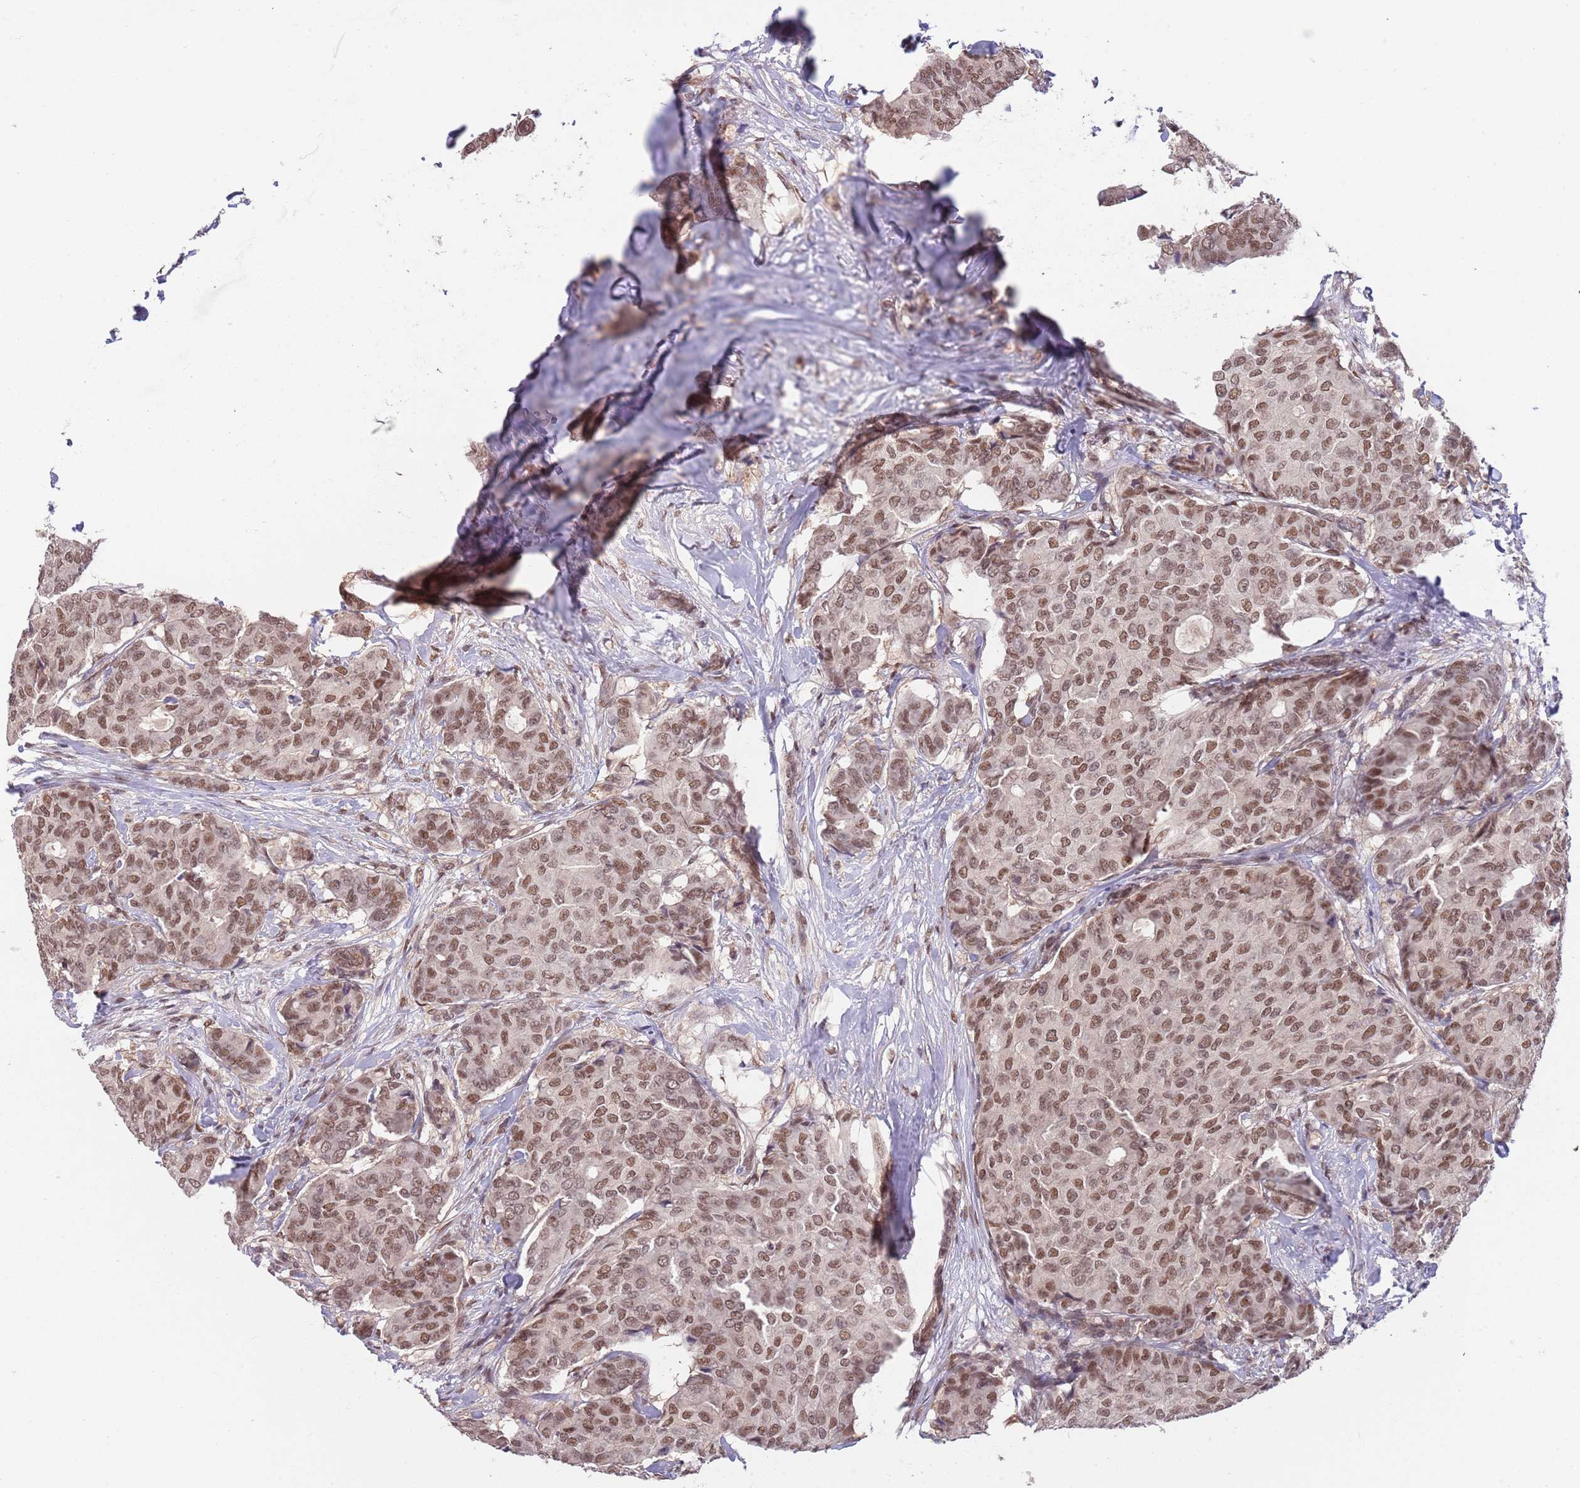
{"staining": {"intensity": "moderate", "quantity": ">75%", "location": "nuclear"}, "tissue": "breast cancer", "cell_type": "Tumor cells", "image_type": "cancer", "snomed": [{"axis": "morphology", "description": "Duct carcinoma"}, {"axis": "topography", "description": "Breast"}], "caption": "A medium amount of moderate nuclear staining is seen in about >75% of tumor cells in breast cancer tissue. (Brightfield microscopy of DAB IHC at high magnification).", "gene": "ZBTB7A", "patient": {"sex": "female", "age": 75}}